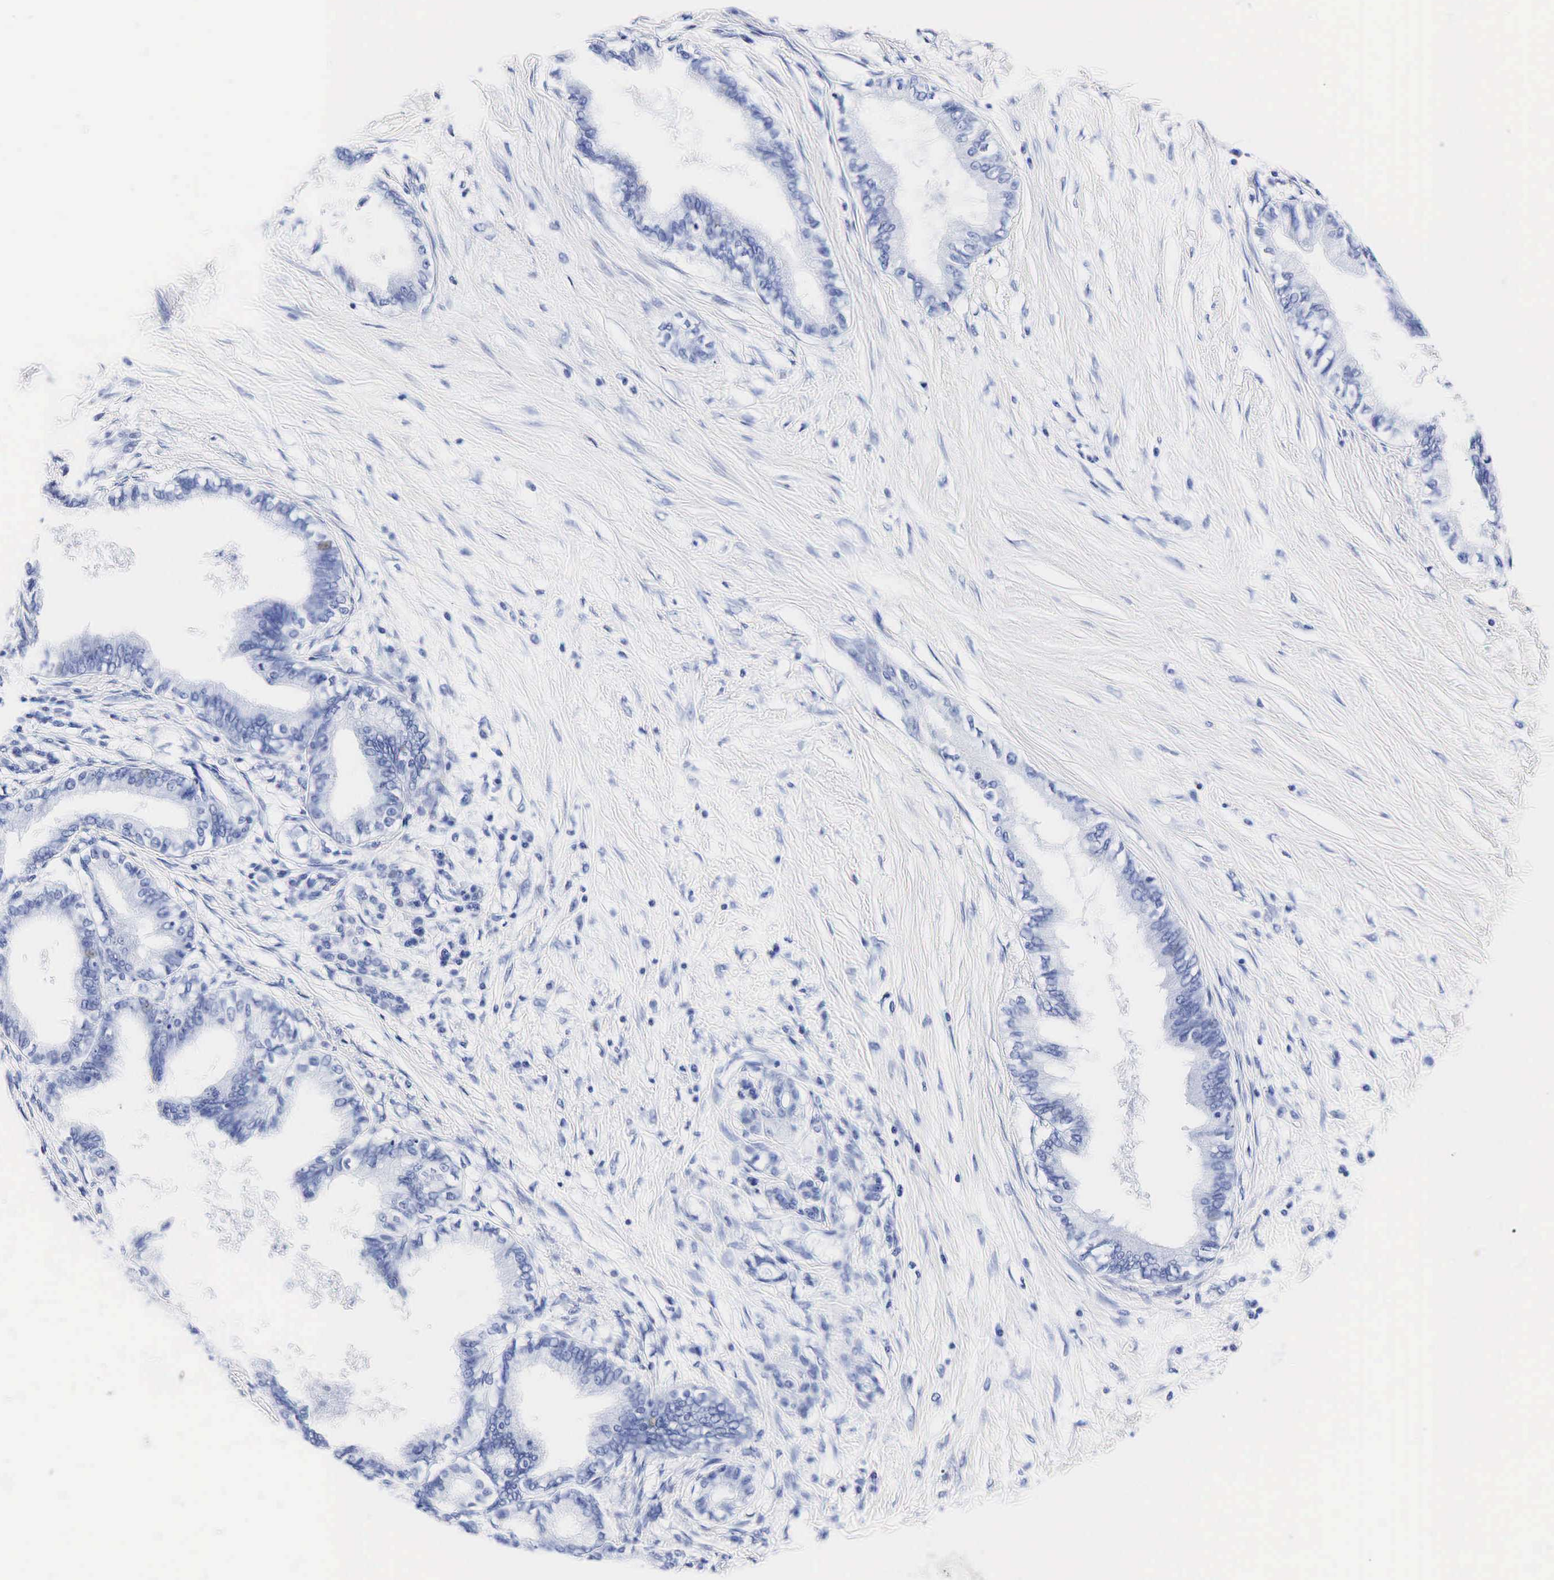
{"staining": {"intensity": "negative", "quantity": "none", "location": "none"}, "tissue": "pancreatic cancer", "cell_type": "Tumor cells", "image_type": "cancer", "snomed": [{"axis": "morphology", "description": "Adenocarcinoma, NOS"}, {"axis": "topography", "description": "Pancreas"}], "caption": "Tumor cells are negative for protein expression in human pancreatic cancer.", "gene": "TG", "patient": {"sex": "female", "age": 64}}